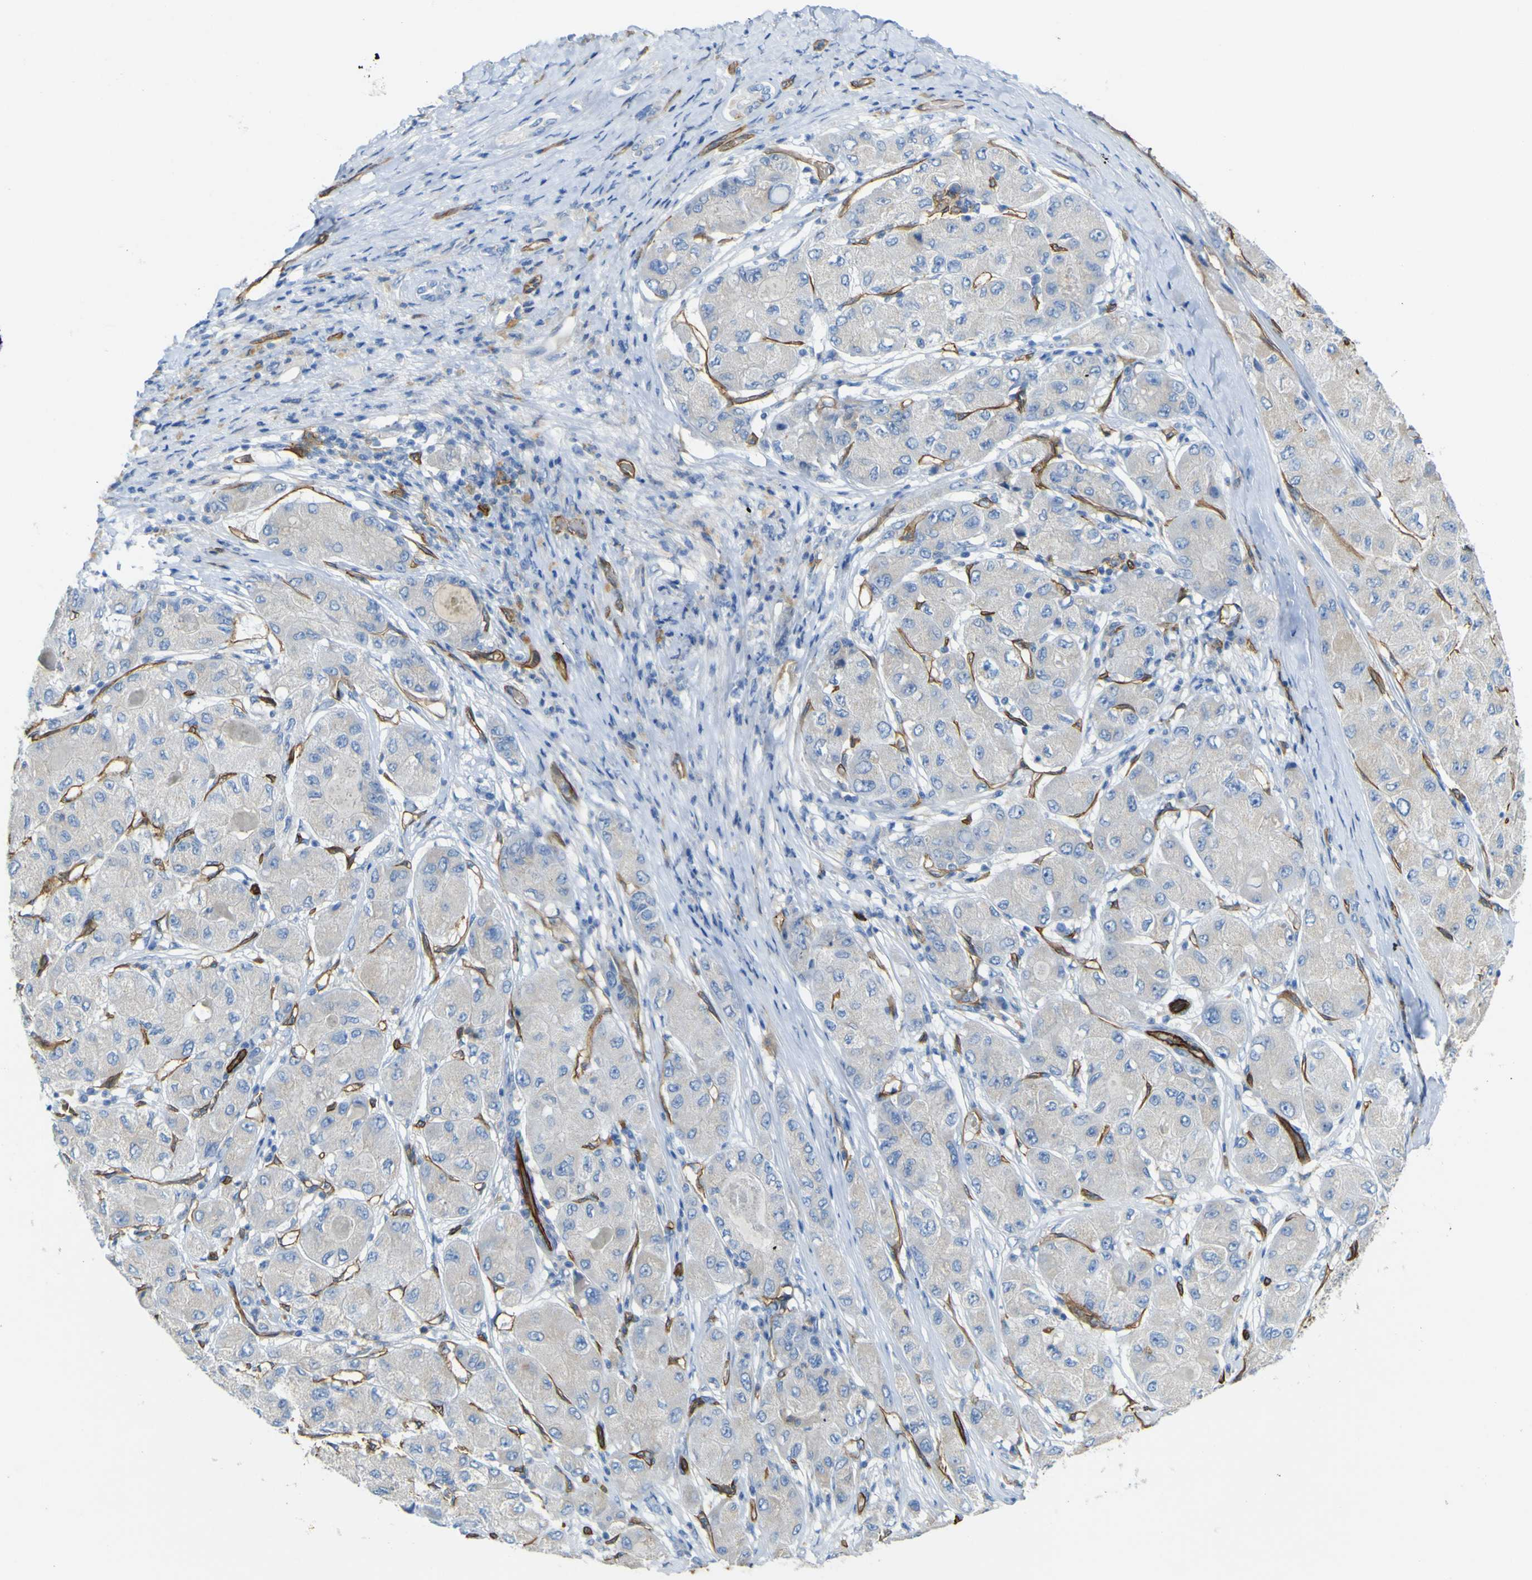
{"staining": {"intensity": "negative", "quantity": "none", "location": "none"}, "tissue": "liver cancer", "cell_type": "Tumor cells", "image_type": "cancer", "snomed": [{"axis": "morphology", "description": "Carcinoma, Hepatocellular, NOS"}, {"axis": "topography", "description": "Liver"}], "caption": "Protein analysis of hepatocellular carcinoma (liver) exhibits no significant expression in tumor cells.", "gene": "CD93", "patient": {"sex": "male", "age": 80}}